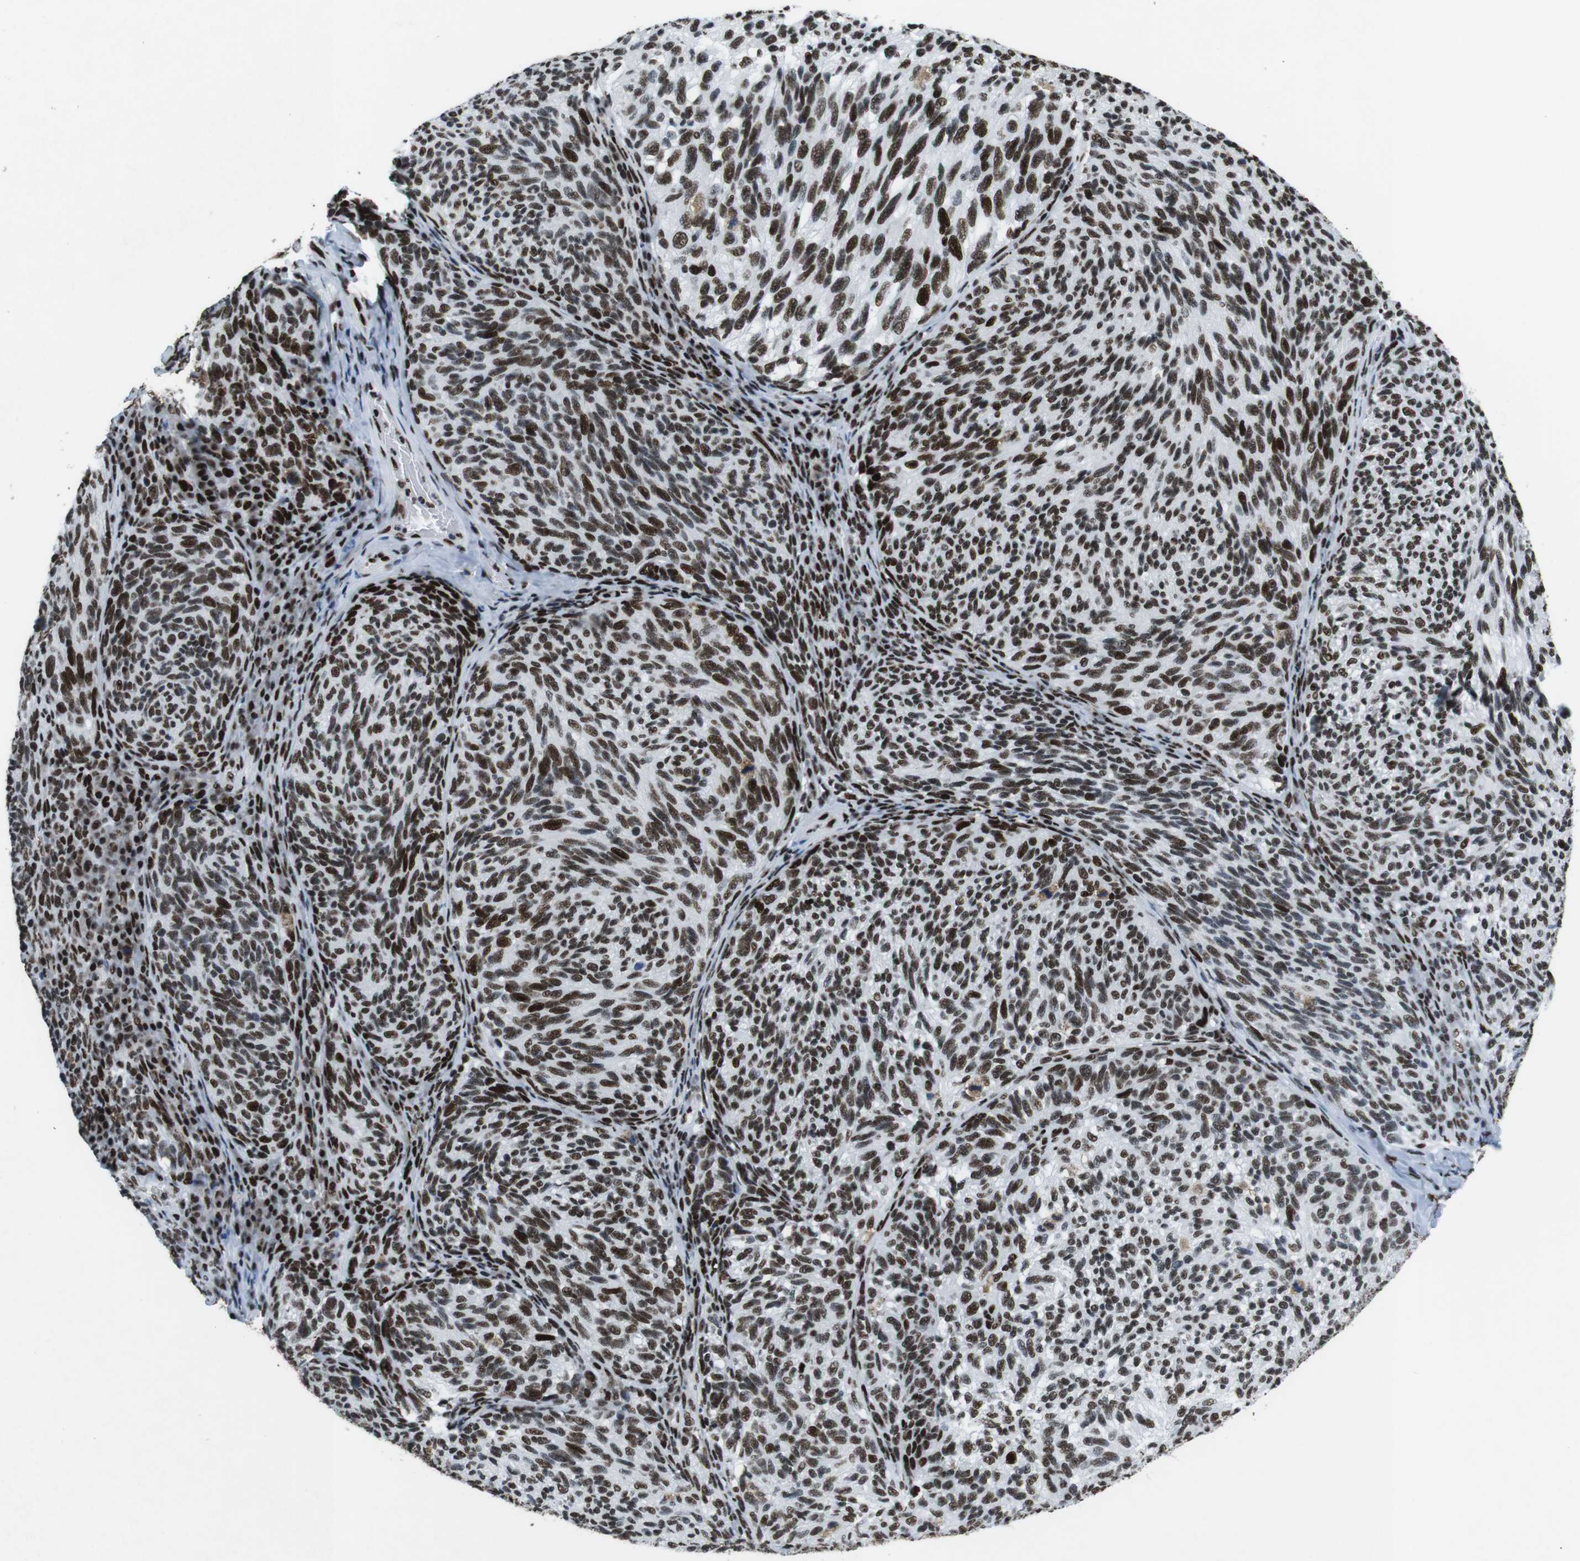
{"staining": {"intensity": "strong", "quantity": ">75%", "location": "nuclear"}, "tissue": "melanoma", "cell_type": "Tumor cells", "image_type": "cancer", "snomed": [{"axis": "morphology", "description": "Malignant melanoma, NOS"}, {"axis": "topography", "description": "Skin"}], "caption": "Melanoma was stained to show a protein in brown. There is high levels of strong nuclear positivity in about >75% of tumor cells.", "gene": "CITED2", "patient": {"sex": "female", "age": 73}}